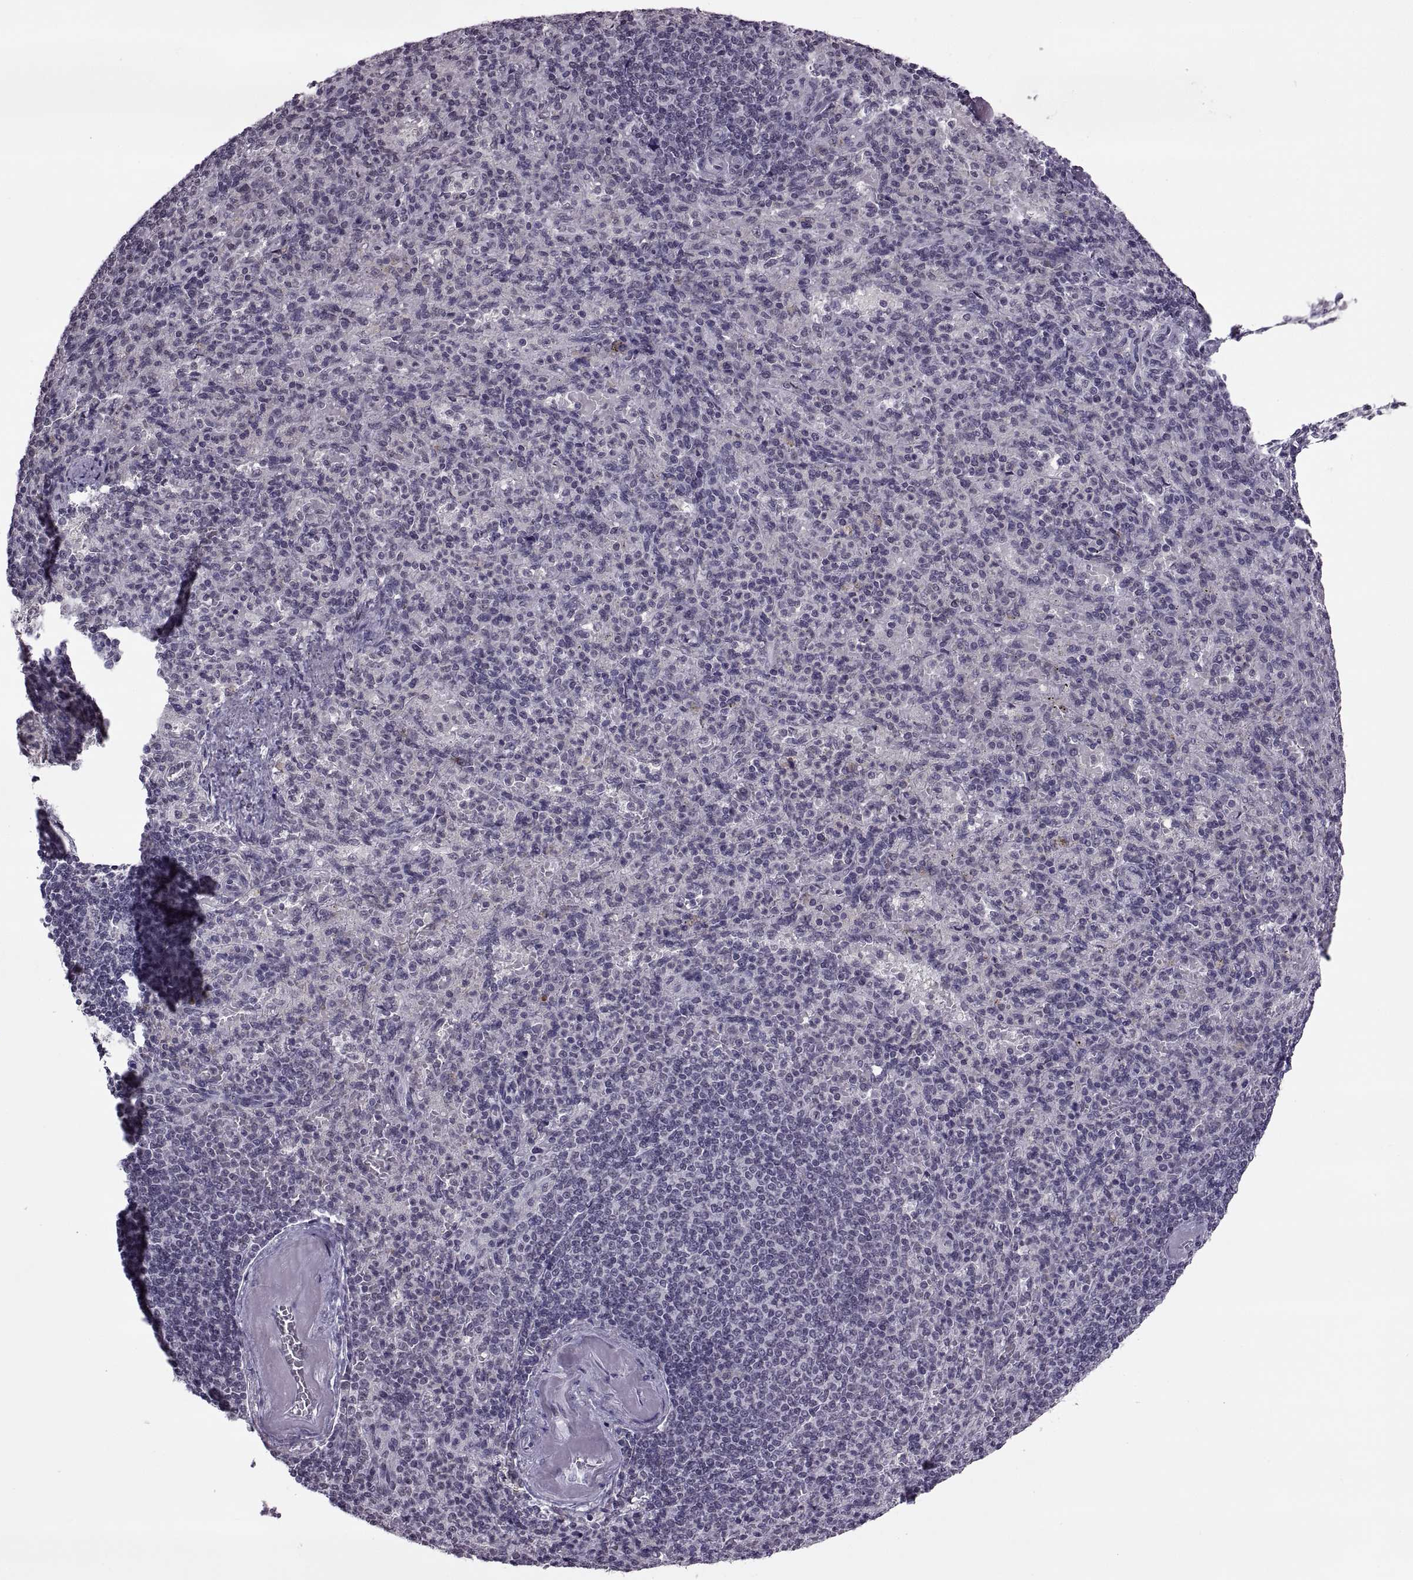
{"staining": {"intensity": "negative", "quantity": "none", "location": "none"}, "tissue": "spleen", "cell_type": "Cells in red pulp", "image_type": "normal", "snomed": [{"axis": "morphology", "description": "Normal tissue, NOS"}, {"axis": "topography", "description": "Spleen"}], "caption": "This photomicrograph is of normal spleen stained with IHC to label a protein in brown with the nuclei are counter-stained blue. There is no positivity in cells in red pulp.", "gene": "OTP", "patient": {"sex": "female", "age": 74}}